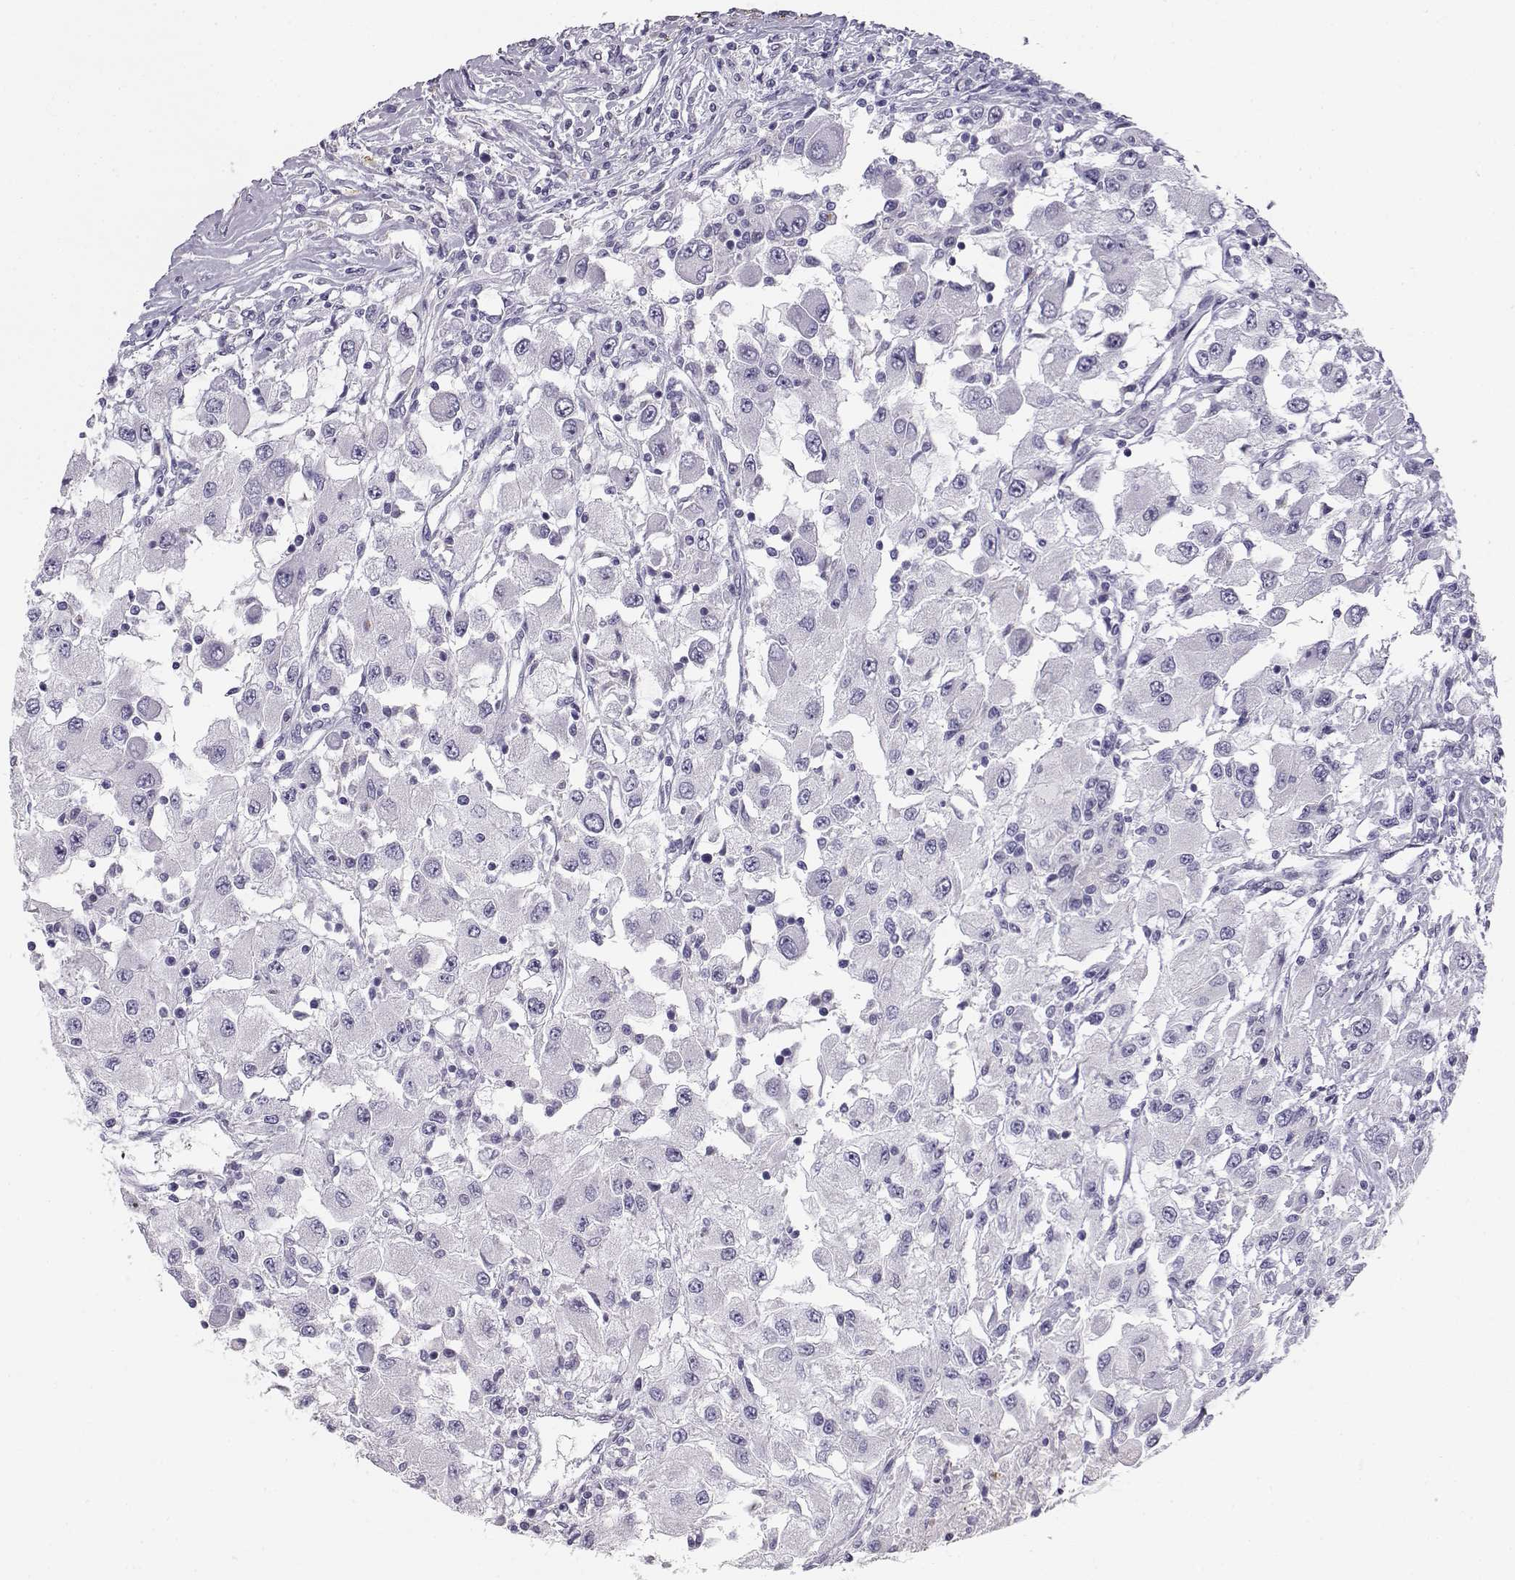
{"staining": {"intensity": "negative", "quantity": "none", "location": "none"}, "tissue": "renal cancer", "cell_type": "Tumor cells", "image_type": "cancer", "snomed": [{"axis": "morphology", "description": "Adenocarcinoma, NOS"}, {"axis": "topography", "description": "Kidney"}], "caption": "This micrograph is of renal cancer (adenocarcinoma) stained with IHC to label a protein in brown with the nuclei are counter-stained blue. There is no expression in tumor cells.", "gene": "NUTM1", "patient": {"sex": "female", "age": 67}}